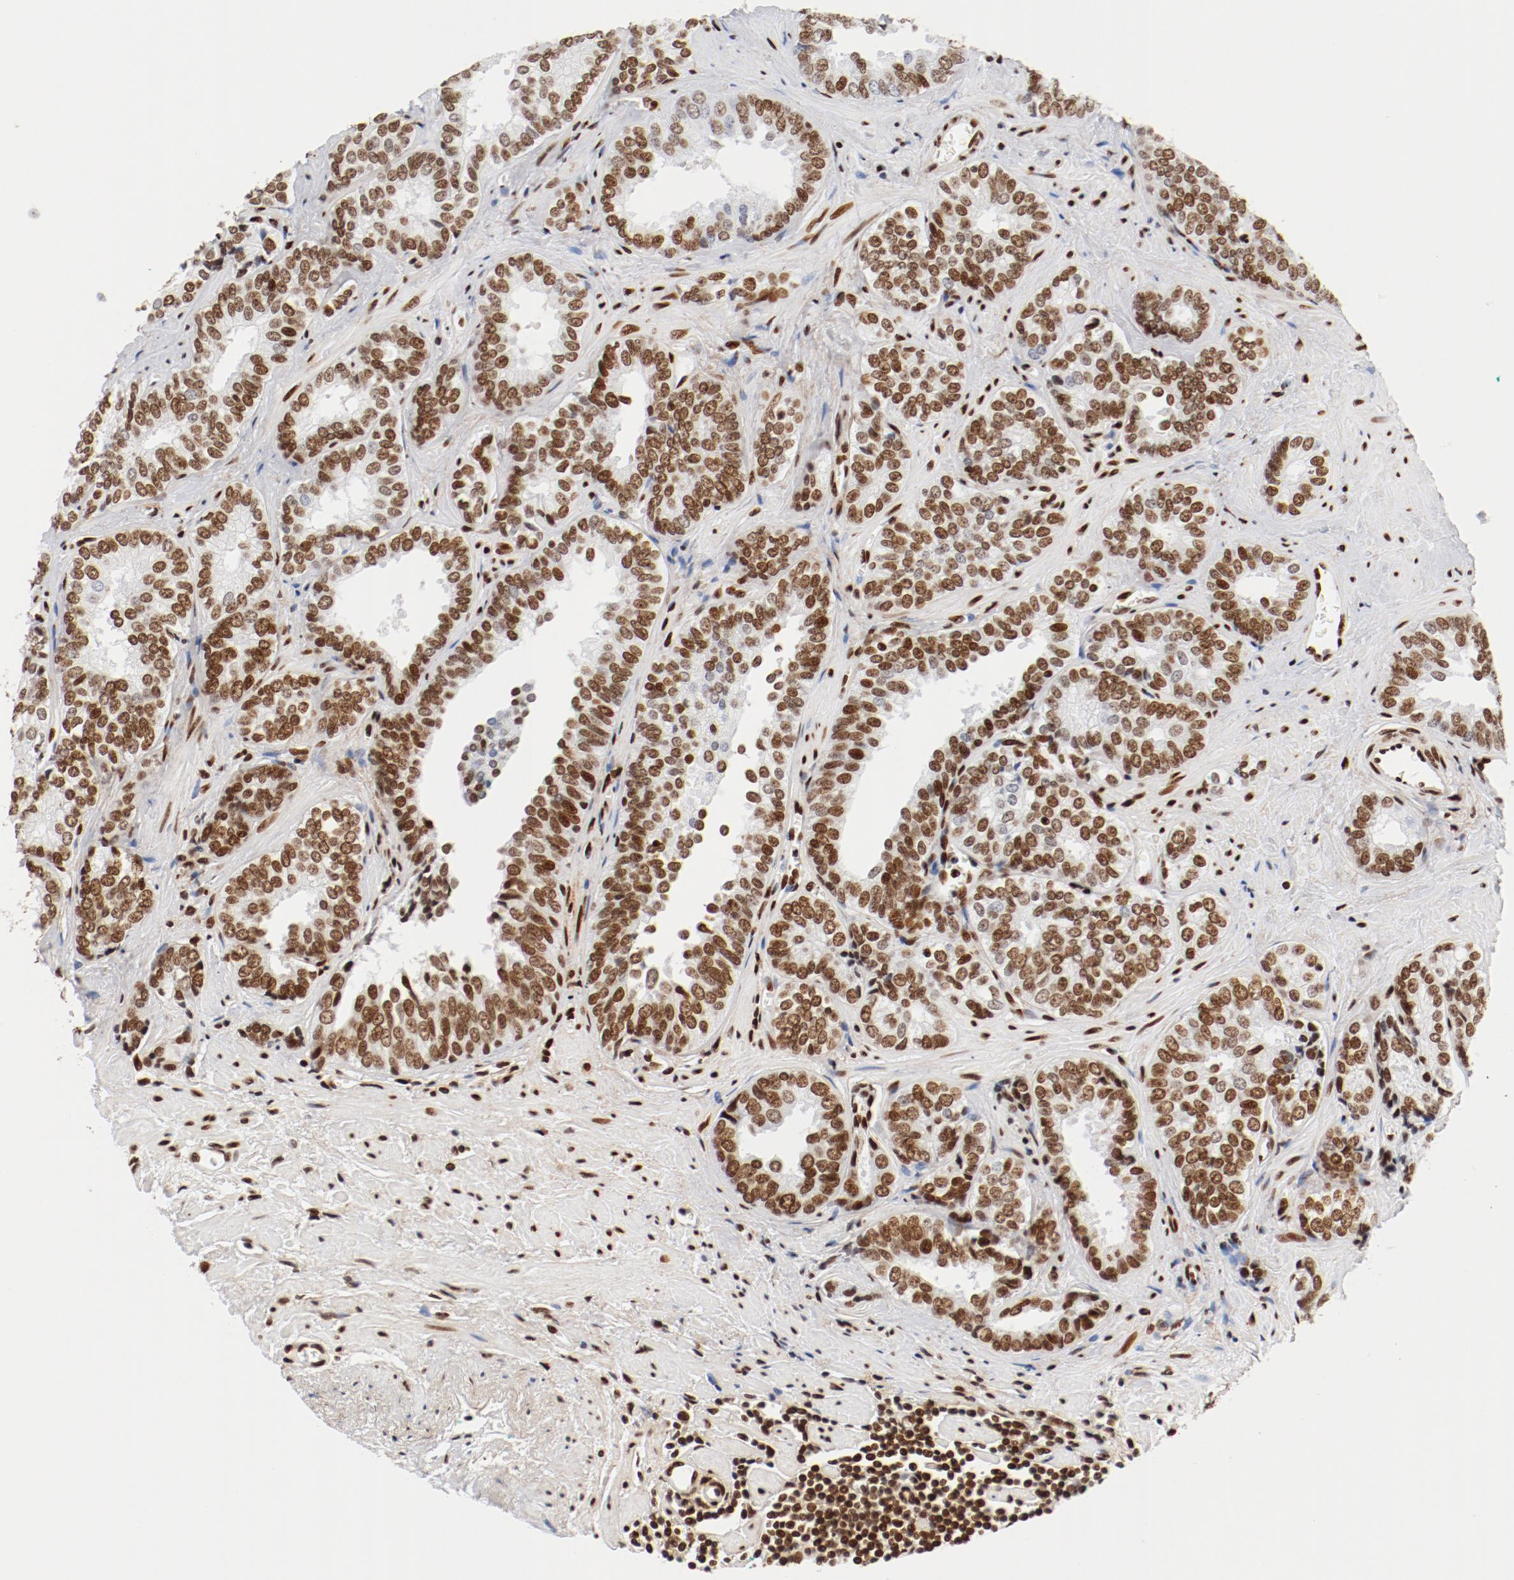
{"staining": {"intensity": "moderate", "quantity": ">75%", "location": "nuclear"}, "tissue": "prostate cancer", "cell_type": "Tumor cells", "image_type": "cancer", "snomed": [{"axis": "morphology", "description": "Adenocarcinoma, High grade"}, {"axis": "topography", "description": "Prostate"}], "caption": "There is medium levels of moderate nuclear staining in tumor cells of prostate cancer (adenocarcinoma (high-grade)), as demonstrated by immunohistochemical staining (brown color).", "gene": "CTBP1", "patient": {"sex": "male", "age": 67}}